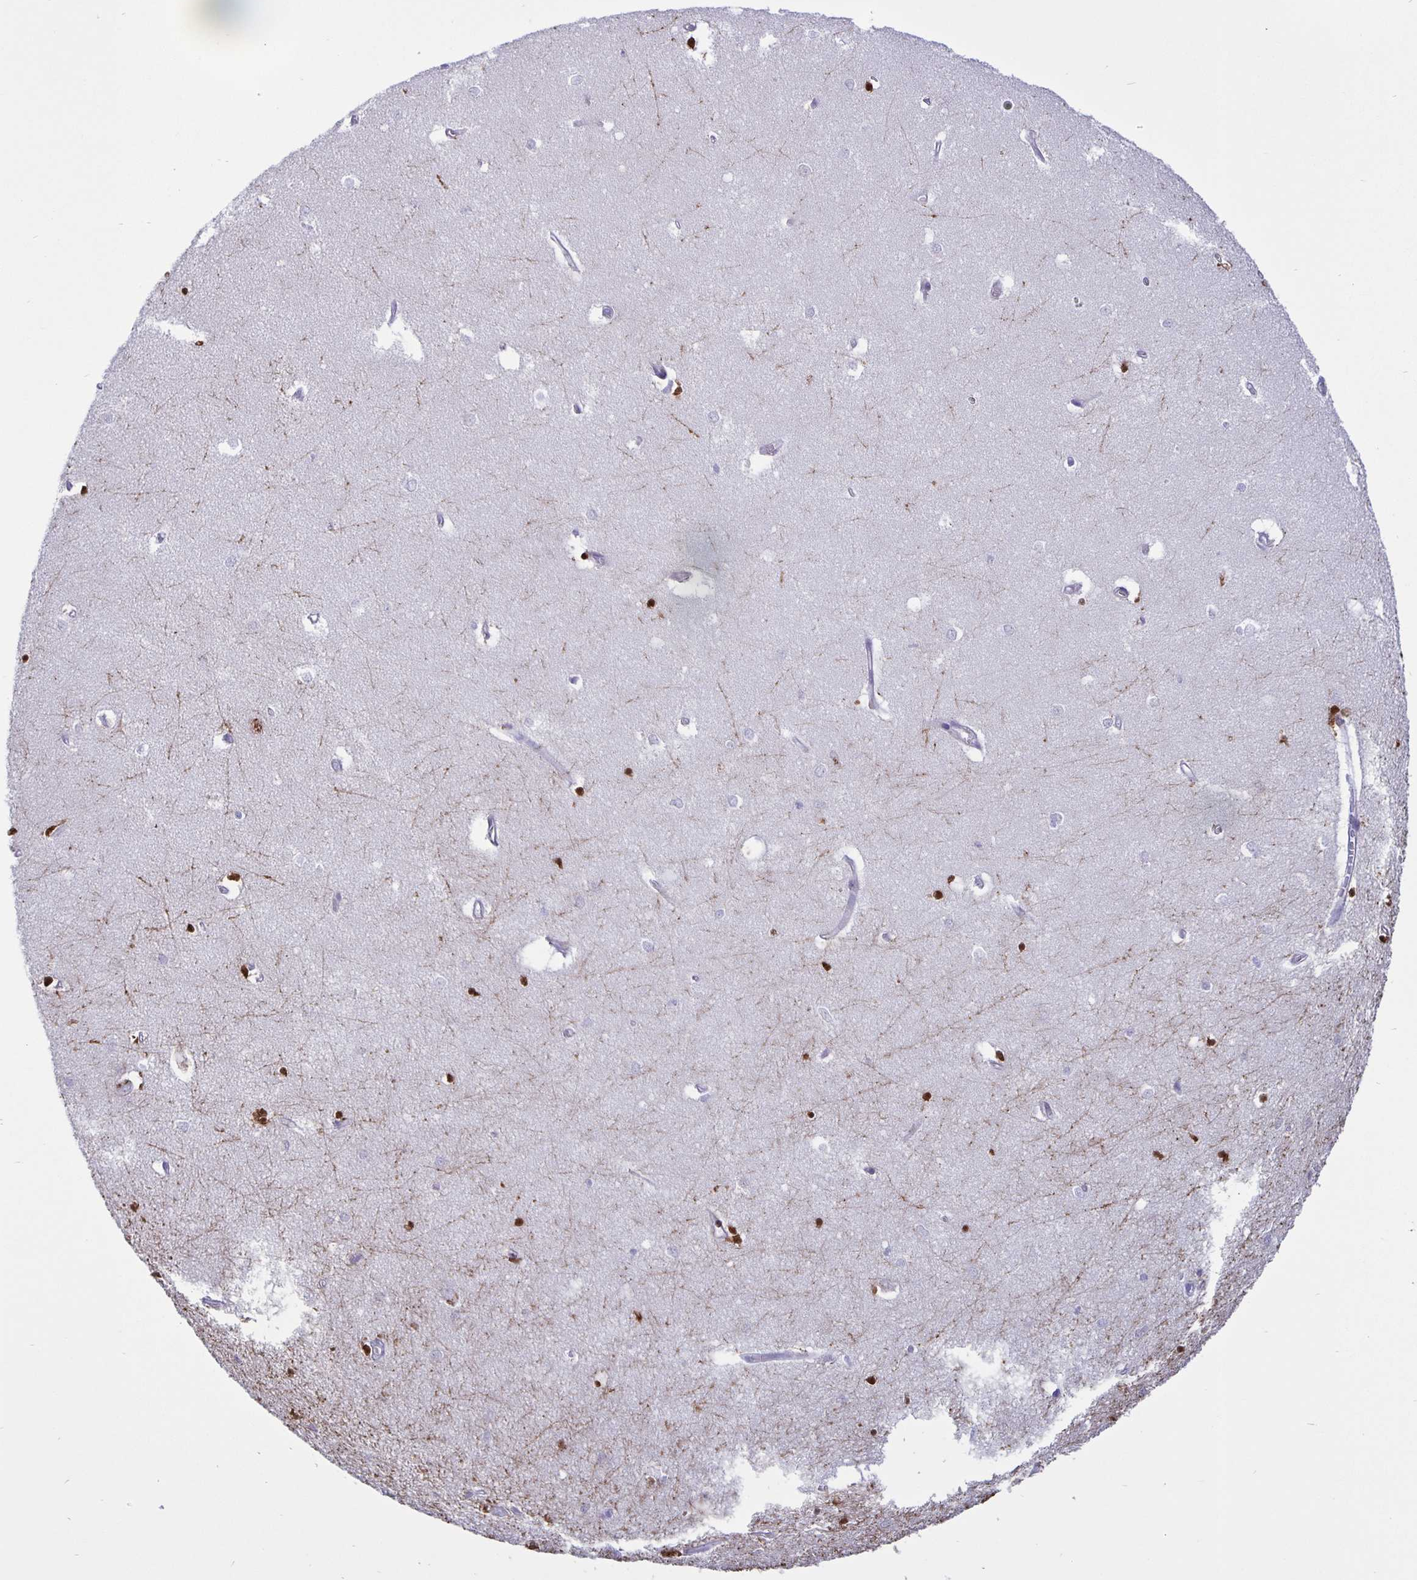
{"staining": {"intensity": "strong", "quantity": "<25%", "location": "cytoplasmic/membranous,nuclear"}, "tissue": "hippocampus", "cell_type": "Glial cells", "image_type": "normal", "snomed": [{"axis": "morphology", "description": "Normal tissue, NOS"}, {"axis": "topography", "description": "Hippocampus"}], "caption": "Immunohistochemical staining of unremarkable hippocampus reveals <25% levels of strong cytoplasmic/membranous,nuclear protein staining in approximately <25% of glial cells.", "gene": "ERMN", "patient": {"sex": "female", "age": 64}}